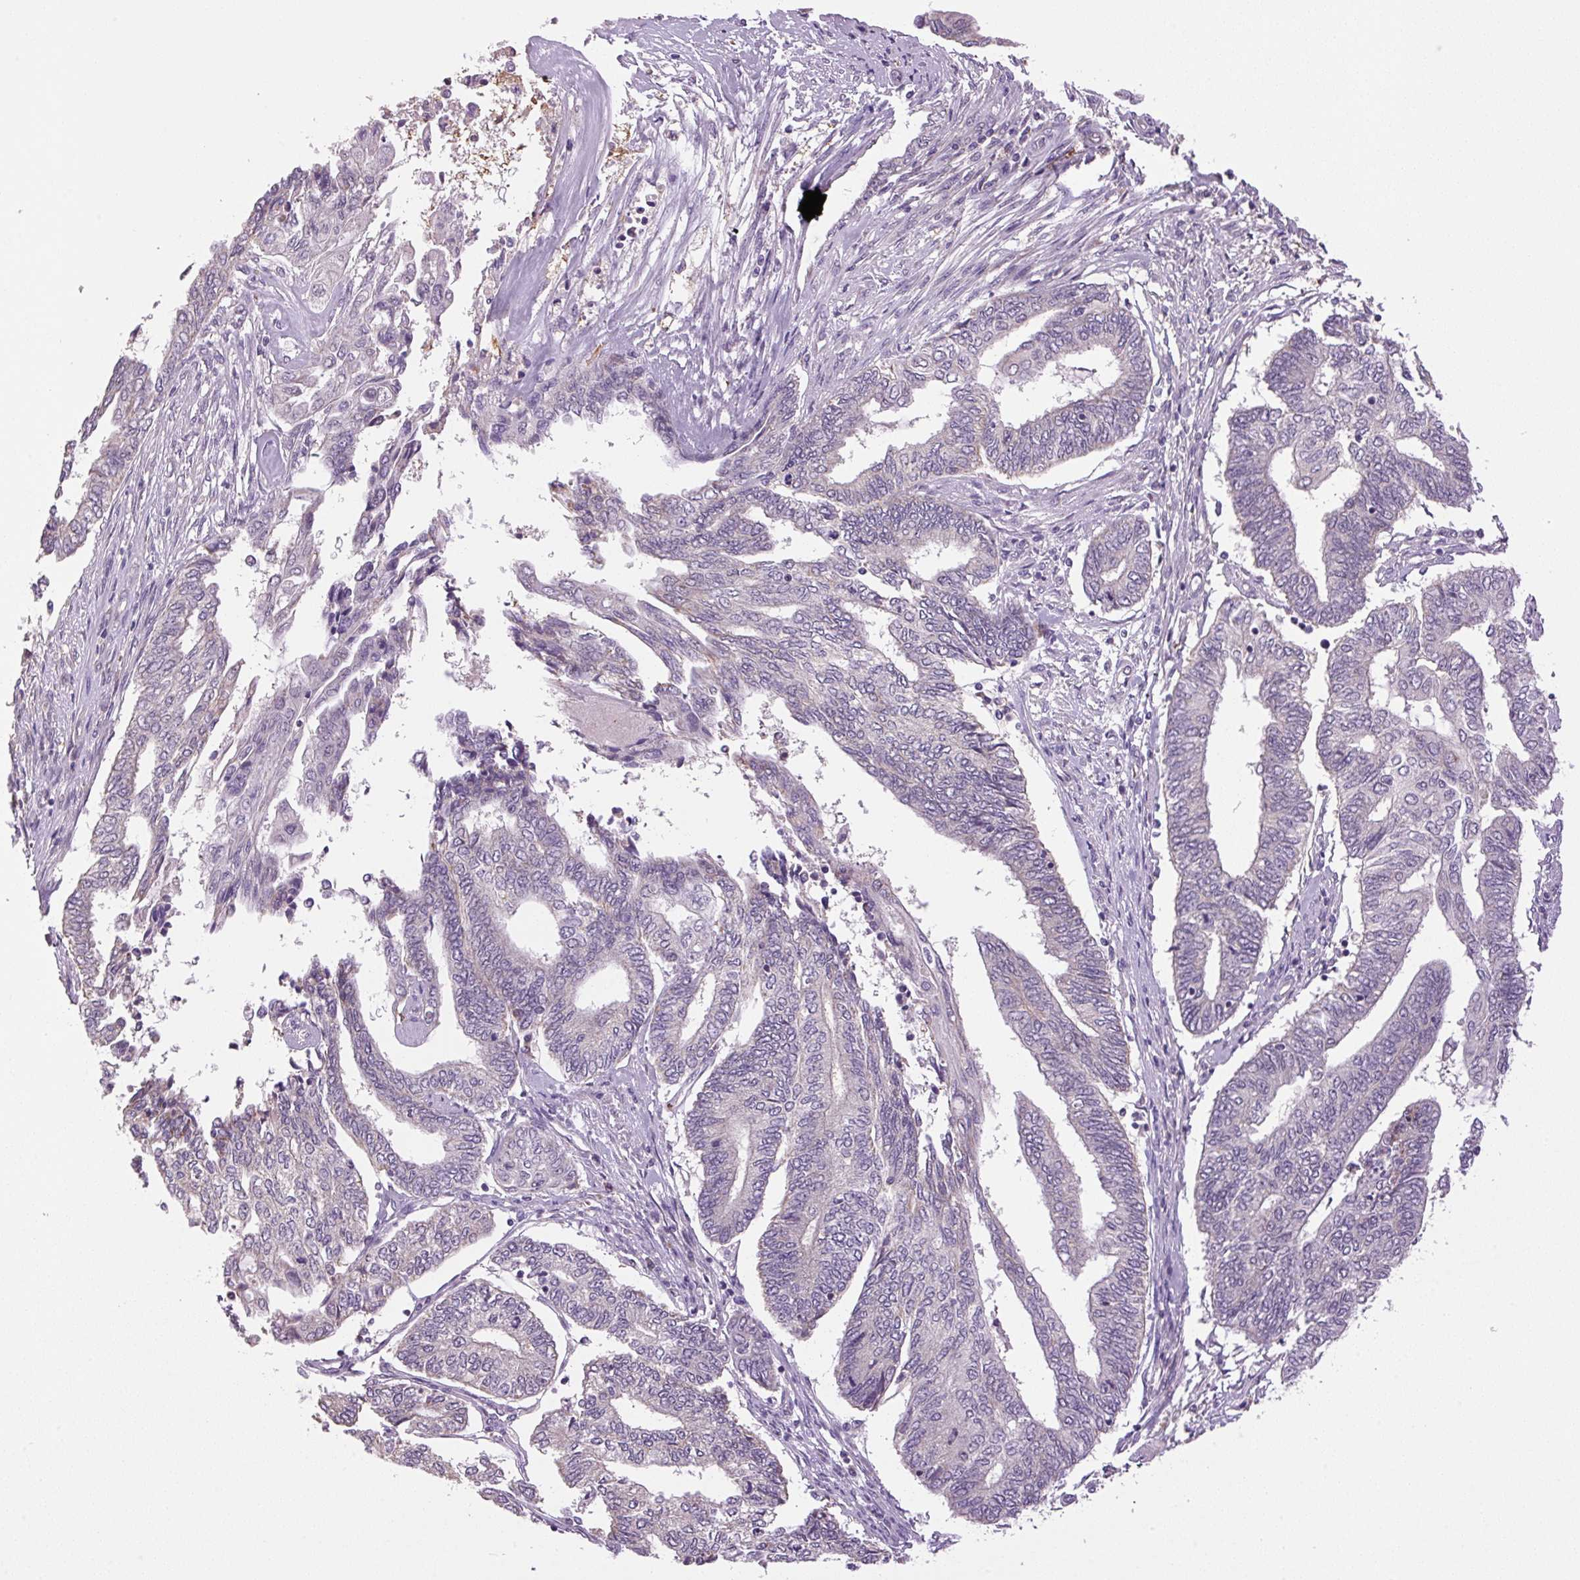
{"staining": {"intensity": "negative", "quantity": "none", "location": "none"}, "tissue": "endometrial cancer", "cell_type": "Tumor cells", "image_type": "cancer", "snomed": [{"axis": "morphology", "description": "Adenocarcinoma, NOS"}, {"axis": "topography", "description": "Uterus"}, {"axis": "topography", "description": "Endometrium"}], "caption": "Tumor cells are negative for brown protein staining in endometrial cancer (adenocarcinoma).", "gene": "SGF29", "patient": {"sex": "female", "age": 70}}